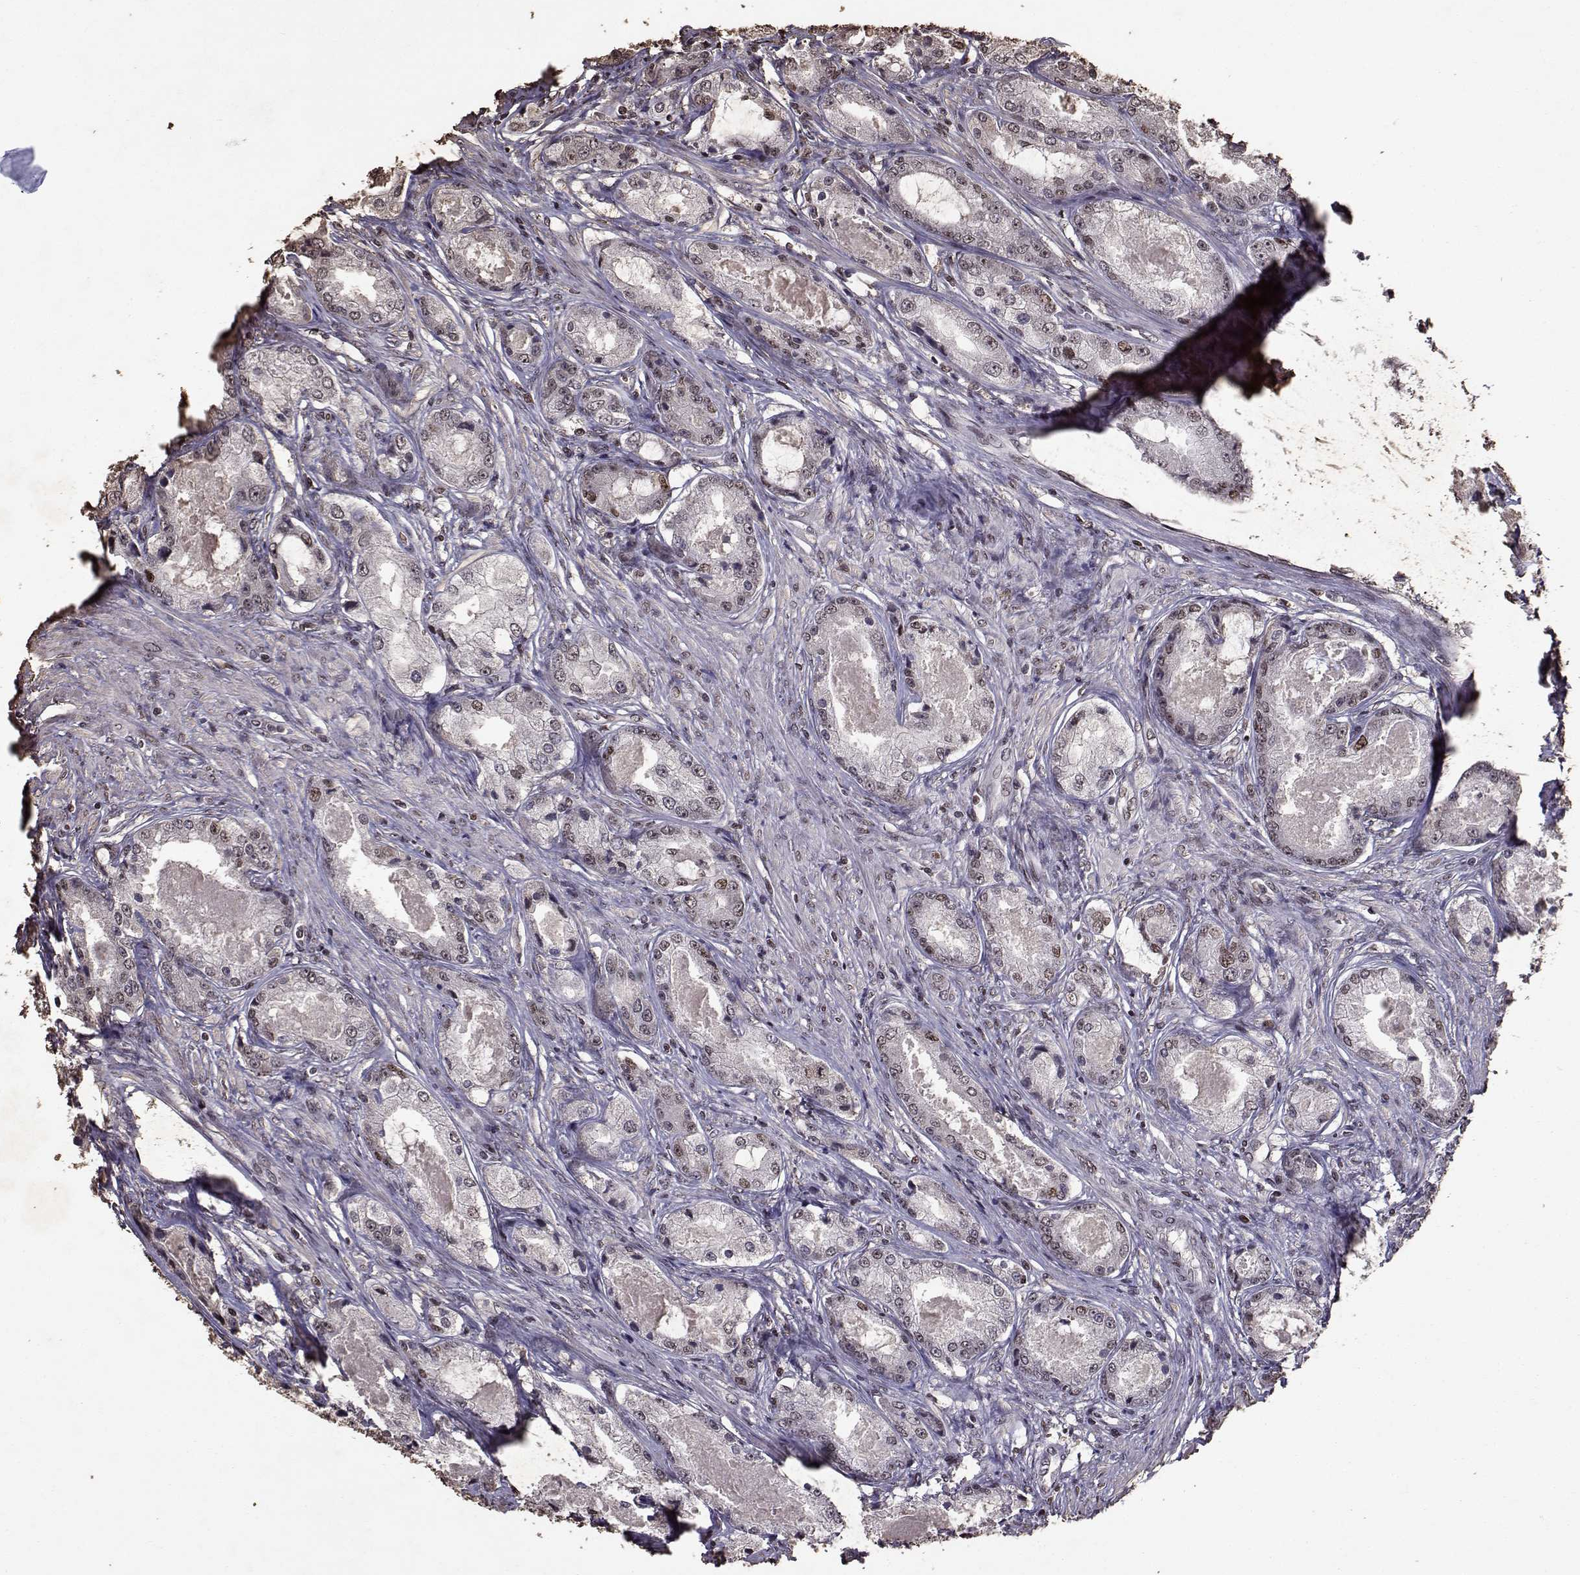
{"staining": {"intensity": "weak", "quantity": ">75%", "location": "nuclear"}, "tissue": "prostate cancer", "cell_type": "Tumor cells", "image_type": "cancer", "snomed": [{"axis": "morphology", "description": "Adenocarcinoma, Low grade"}, {"axis": "topography", "description": "Prostate"}], "caption": "Prostate cancer stained with a brown dye displays weak nuclear positive expression in about >75% of tumor cells.", "gene": "TOE1", "patient": {"sex": "male", "age": 68}}